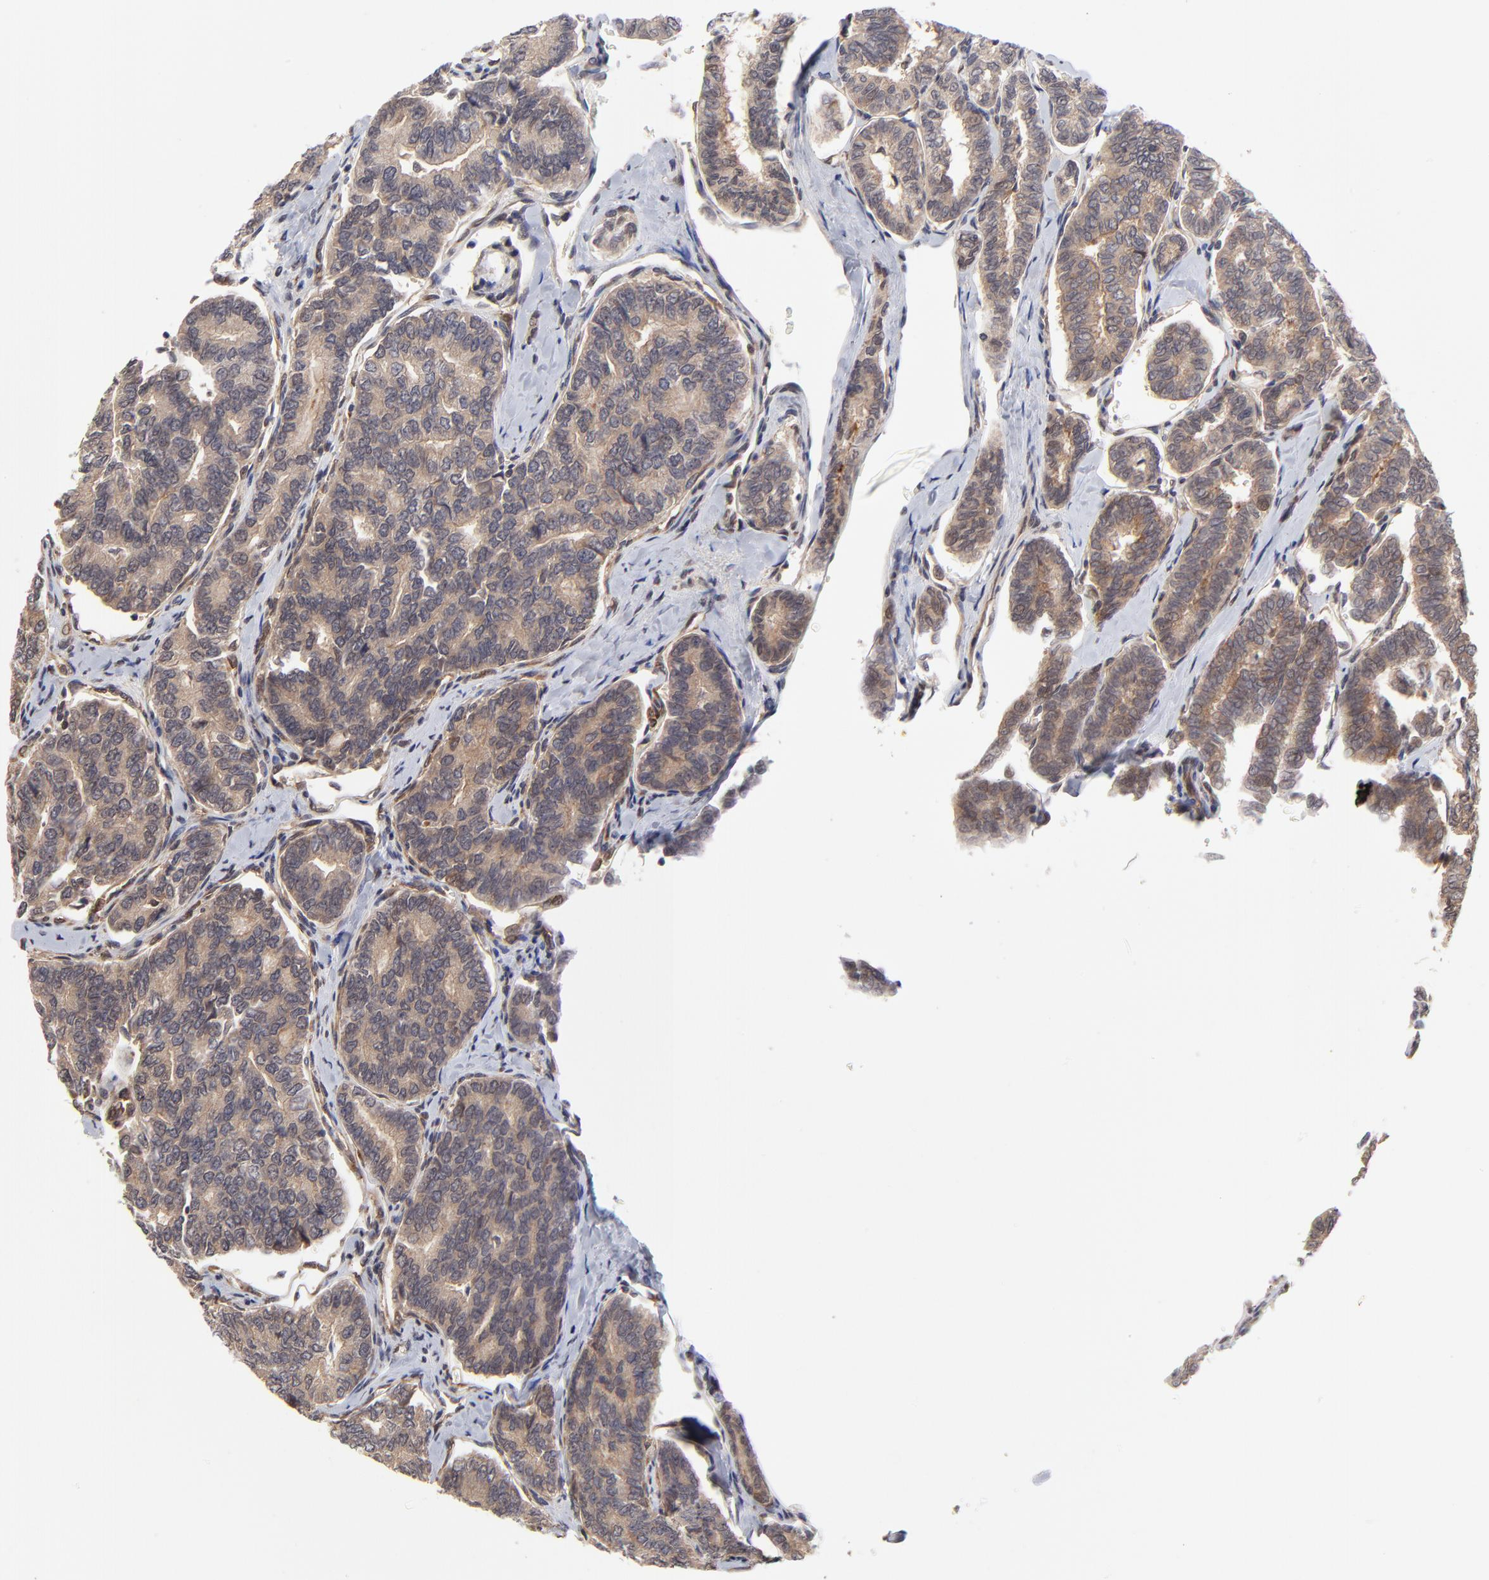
{"staining": {"intensity": "moderate", "quantity": ">75%", "location": "cytoplasmic/membranous"}, "tissue": "thyroid cancer", "cell_type": "Tumor cells", "image_type": "cancer", "snomed": [{"axis": "morphology", "description": "Papillary adenocarcinoma, NOS"}, {"axis": "topography", "description": "Thyroid gland"}], "caption": "IHC image of neoplastic tissue: papillary adenocarcinoma (thyroid) stained using immunohistochemistry reveals medium levels of moderate protein expression localized specifically in the cytoplasmic/membranous of tumor cells, appearing as a cytoplasmic/membranous brown color.", "gene": "ZNF157", "patient": {"sex": "female", "age": 35}}